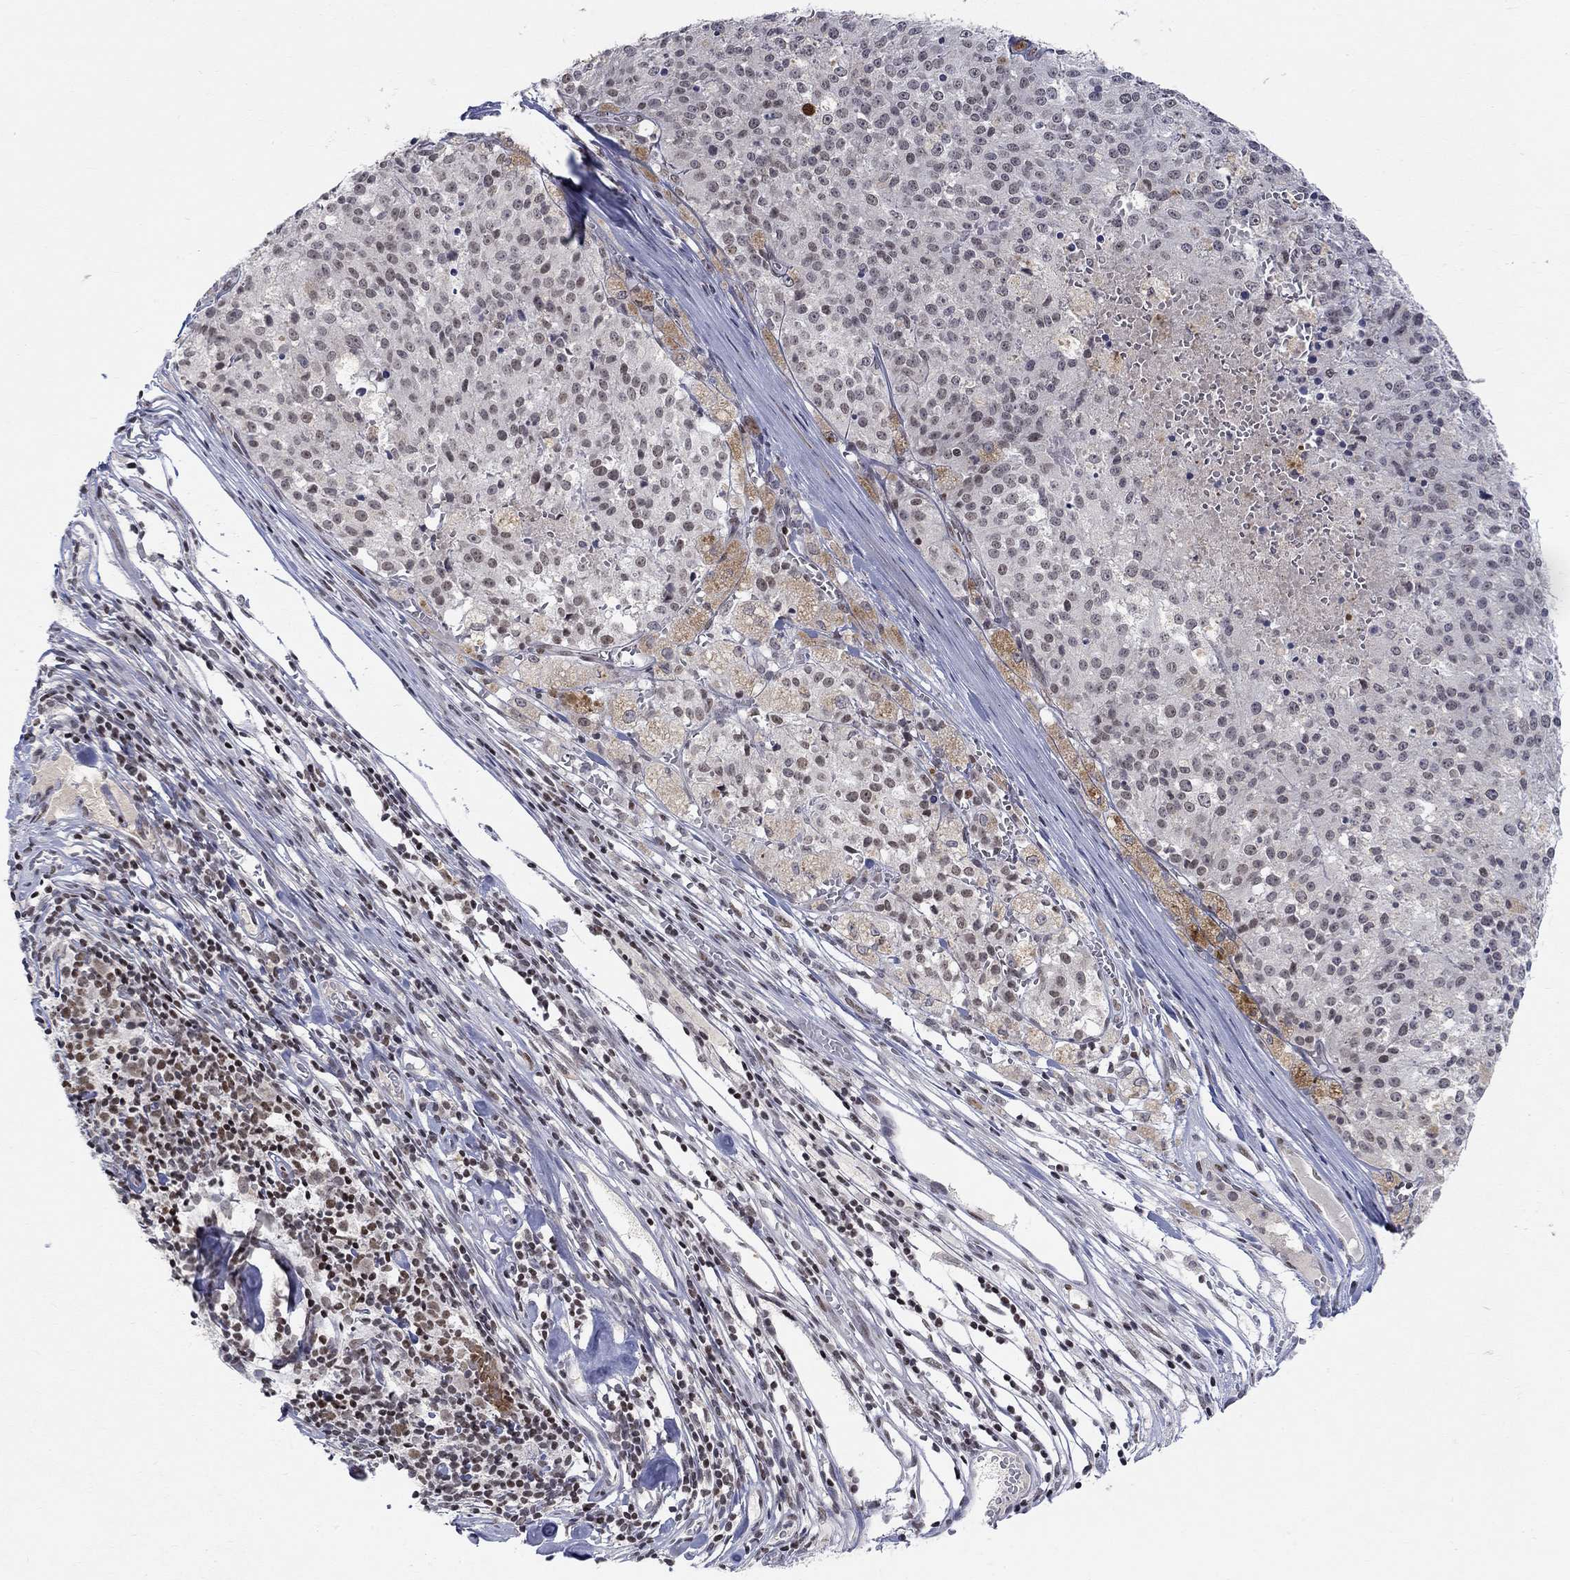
{"staining": {"intensity": "negative", "quantity": "none", "location": "none"}, "tissue": "melanoma", "cell_type": "Tumor cells", "image_type": "cancer", "snomed": [{"axis": "morphology", "description": "Malignant melanoma, Metastatic site"}, {"axis": "topography", "description": "Lymph node"}], "caption": "Malignant melanoma (metastatic site) stained for a protein using immunohistochemistry (IHC) displays no staining tumor cells.", "gene": "KLF12", "patient": {"sex": "female", "age": 64}}